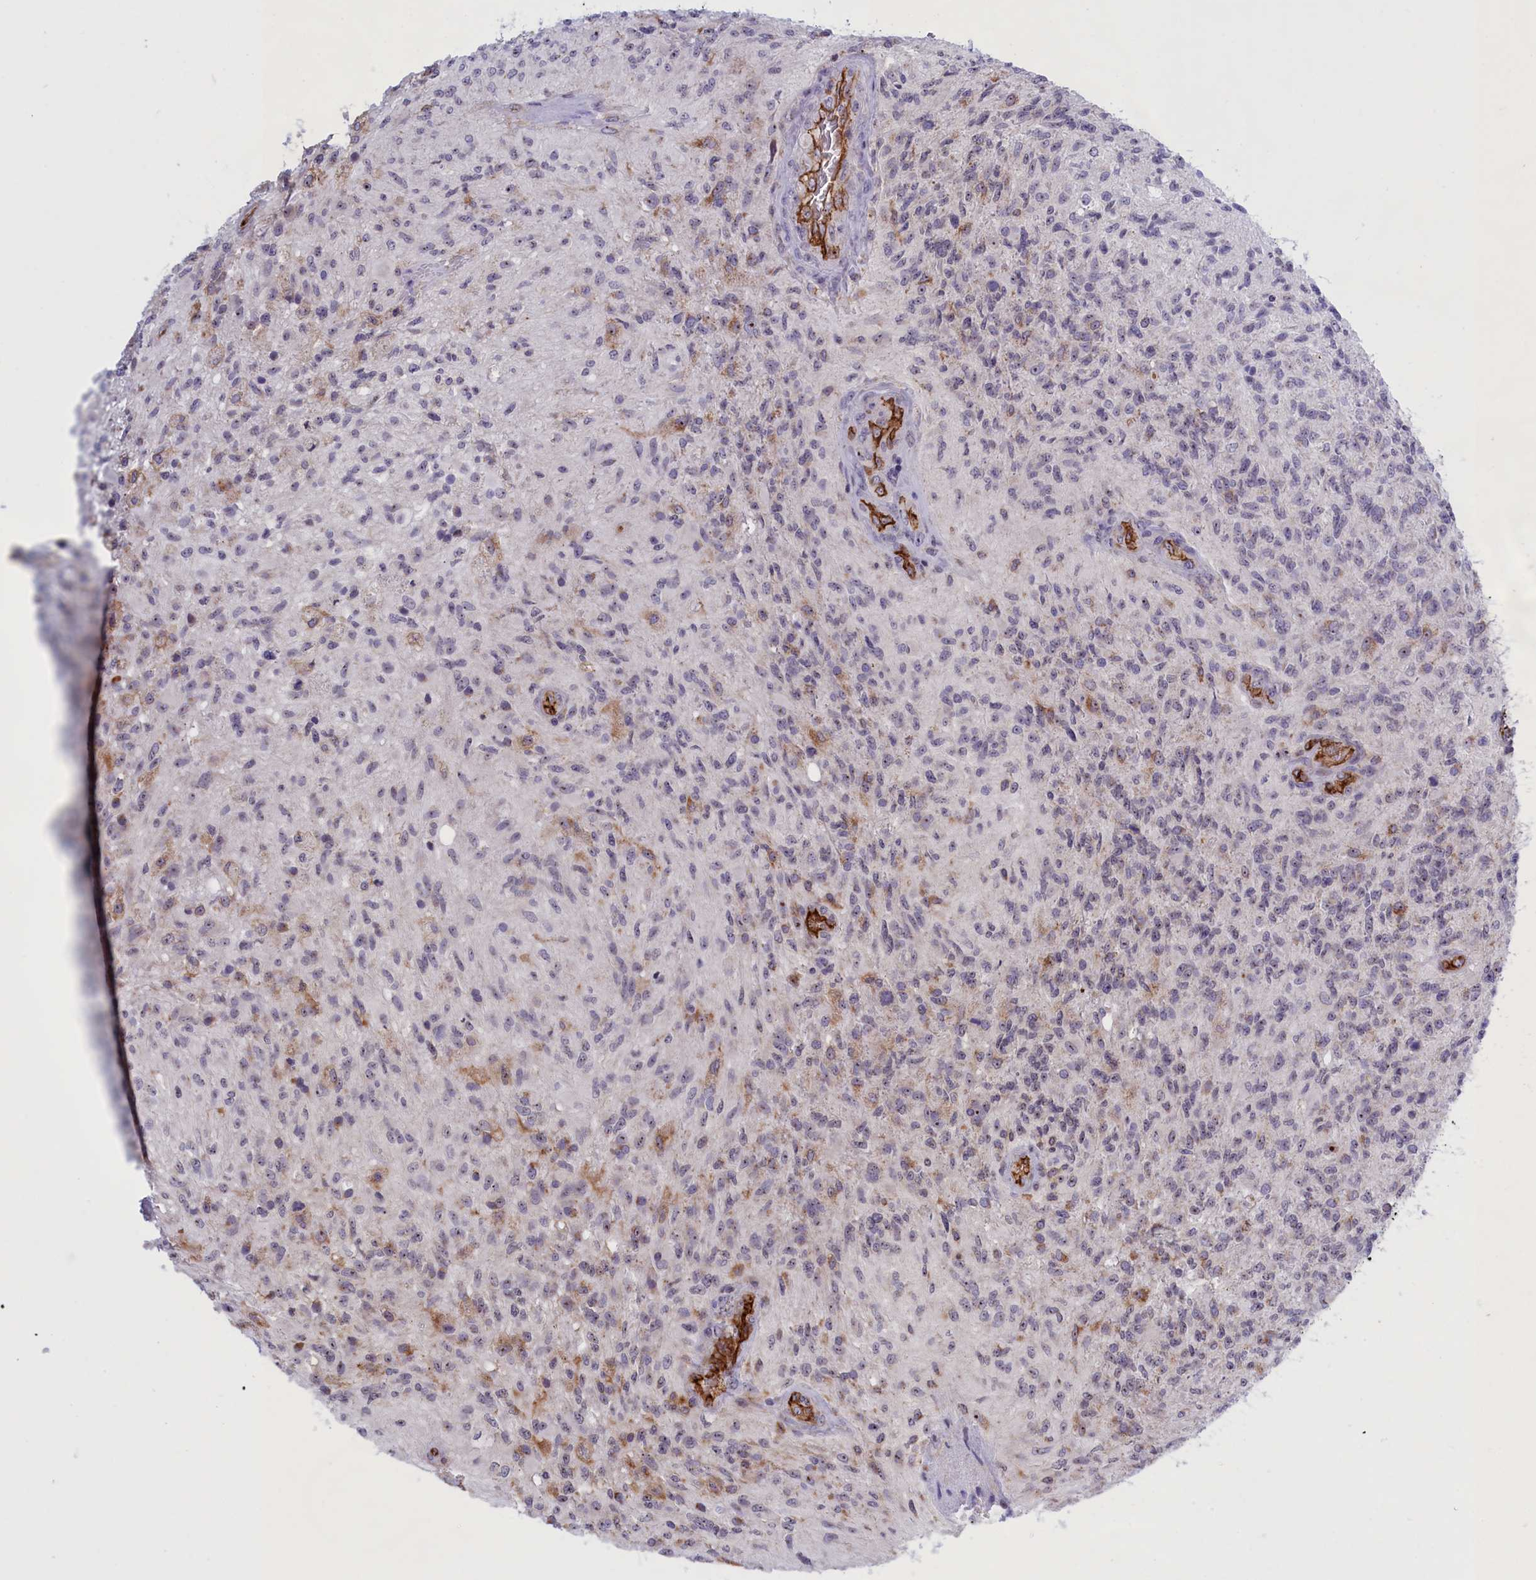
{"staining": {"intensity": "weak", "quantity": "<25%", "location": "cytoplasmic/membranous"}, "tissue": "glioma", "cell_type": "Tumor cells", "image_type": "cancer", "snomed": [{"axis": "morphology", "description": "Glioma, malignant, High grade"}, {"axis": "topography", "description": "Brain"}], "caption": "The image reveals no significant positivity in tumor cells of malignant glioma (high-grade). Nuclei are stained in blue.", "gene": "MPND", "patient": {"sex": "male", "age": 56}}